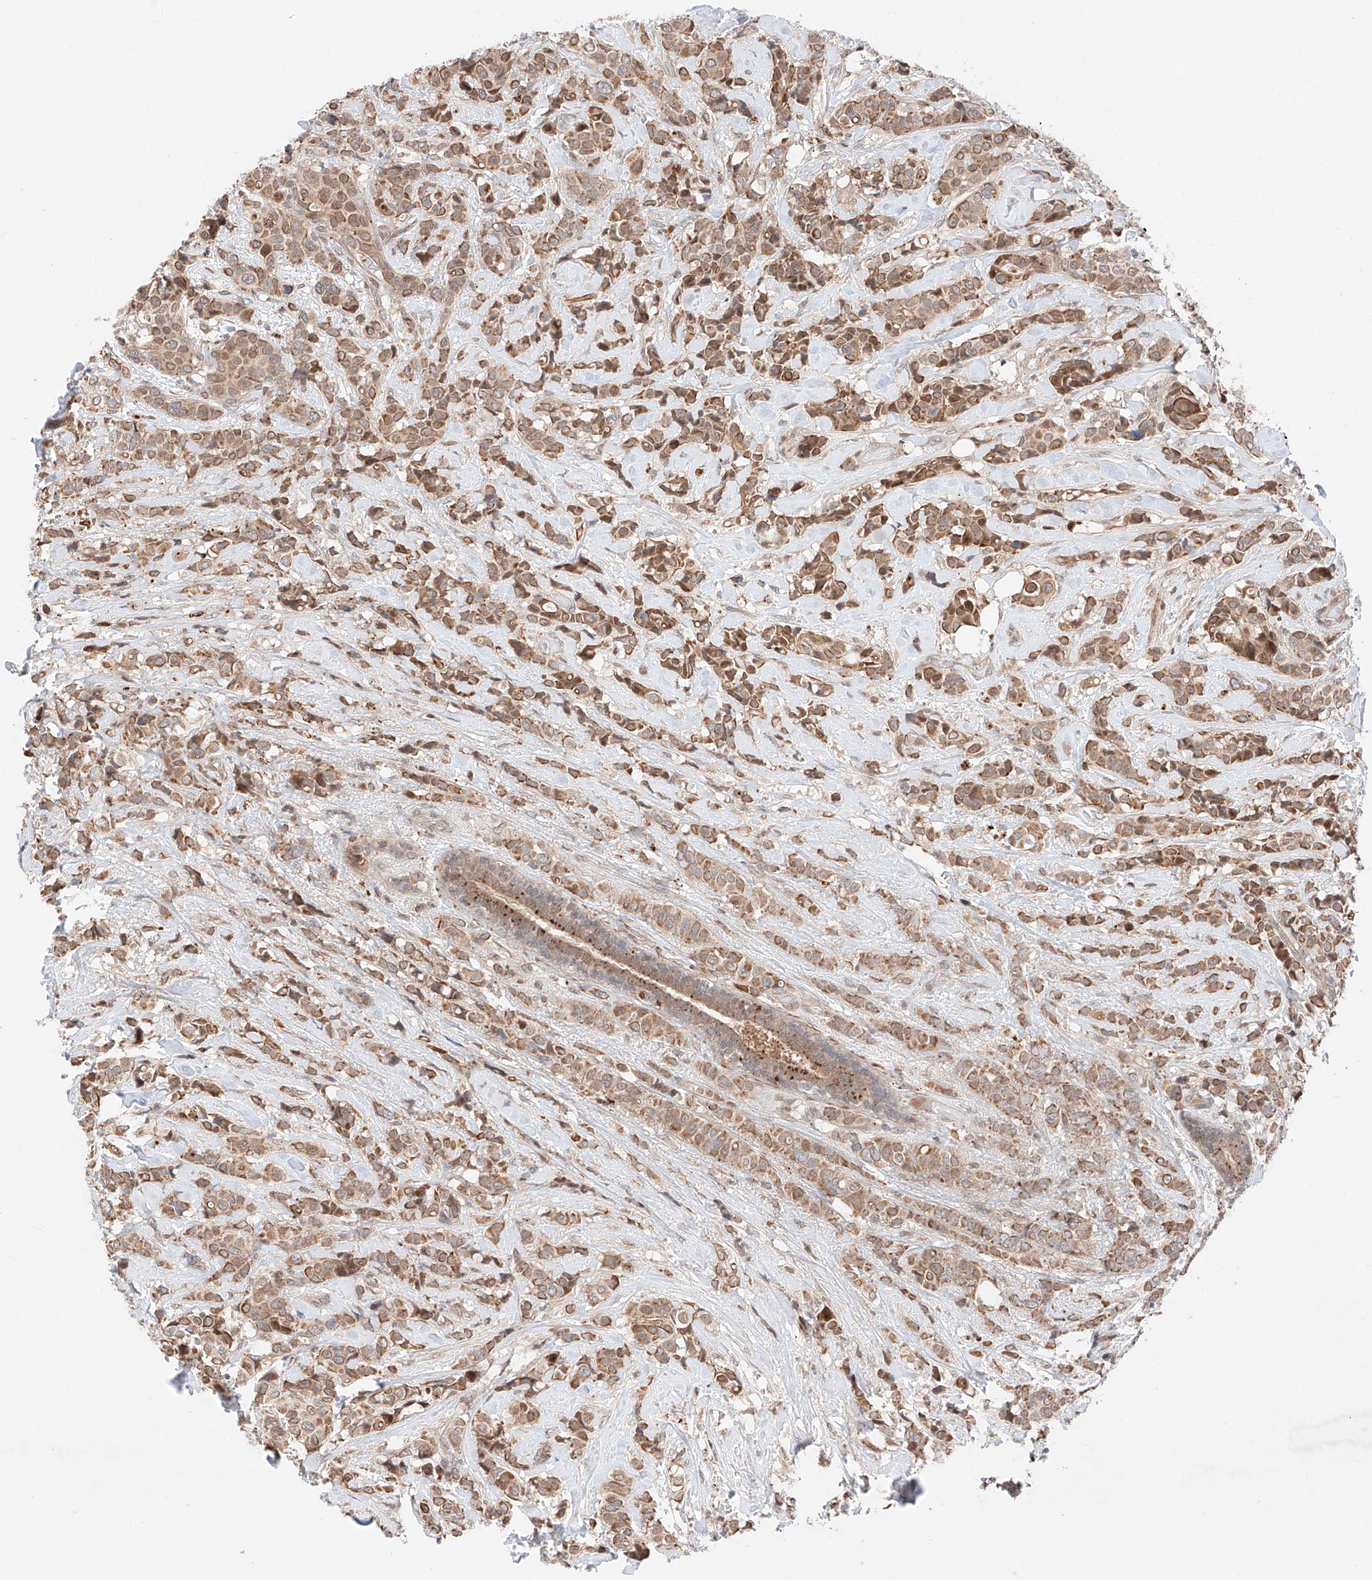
{"staining": {"intensity": "moderate", "quantity": ">75%", "location": "cytoplasmic/membranous"}, "tissue": "breast cancer", "cell_type": "Tumor cells", "image_type": "cancer", "snomed": [{"axis": "morphology", "description": "Lobular carcinoma"}, {"axis": "topography", "description": "Breast"}], "caption": "IHC image of lobular carcinoma (breast) stained for a protein (brown), which demonstrates medium levels of moderate cytoplasmic/membranous staining in about >75% of tumor cells.", "gene": "GCNT1", "patient": {"sex": "female", "age": 51}}